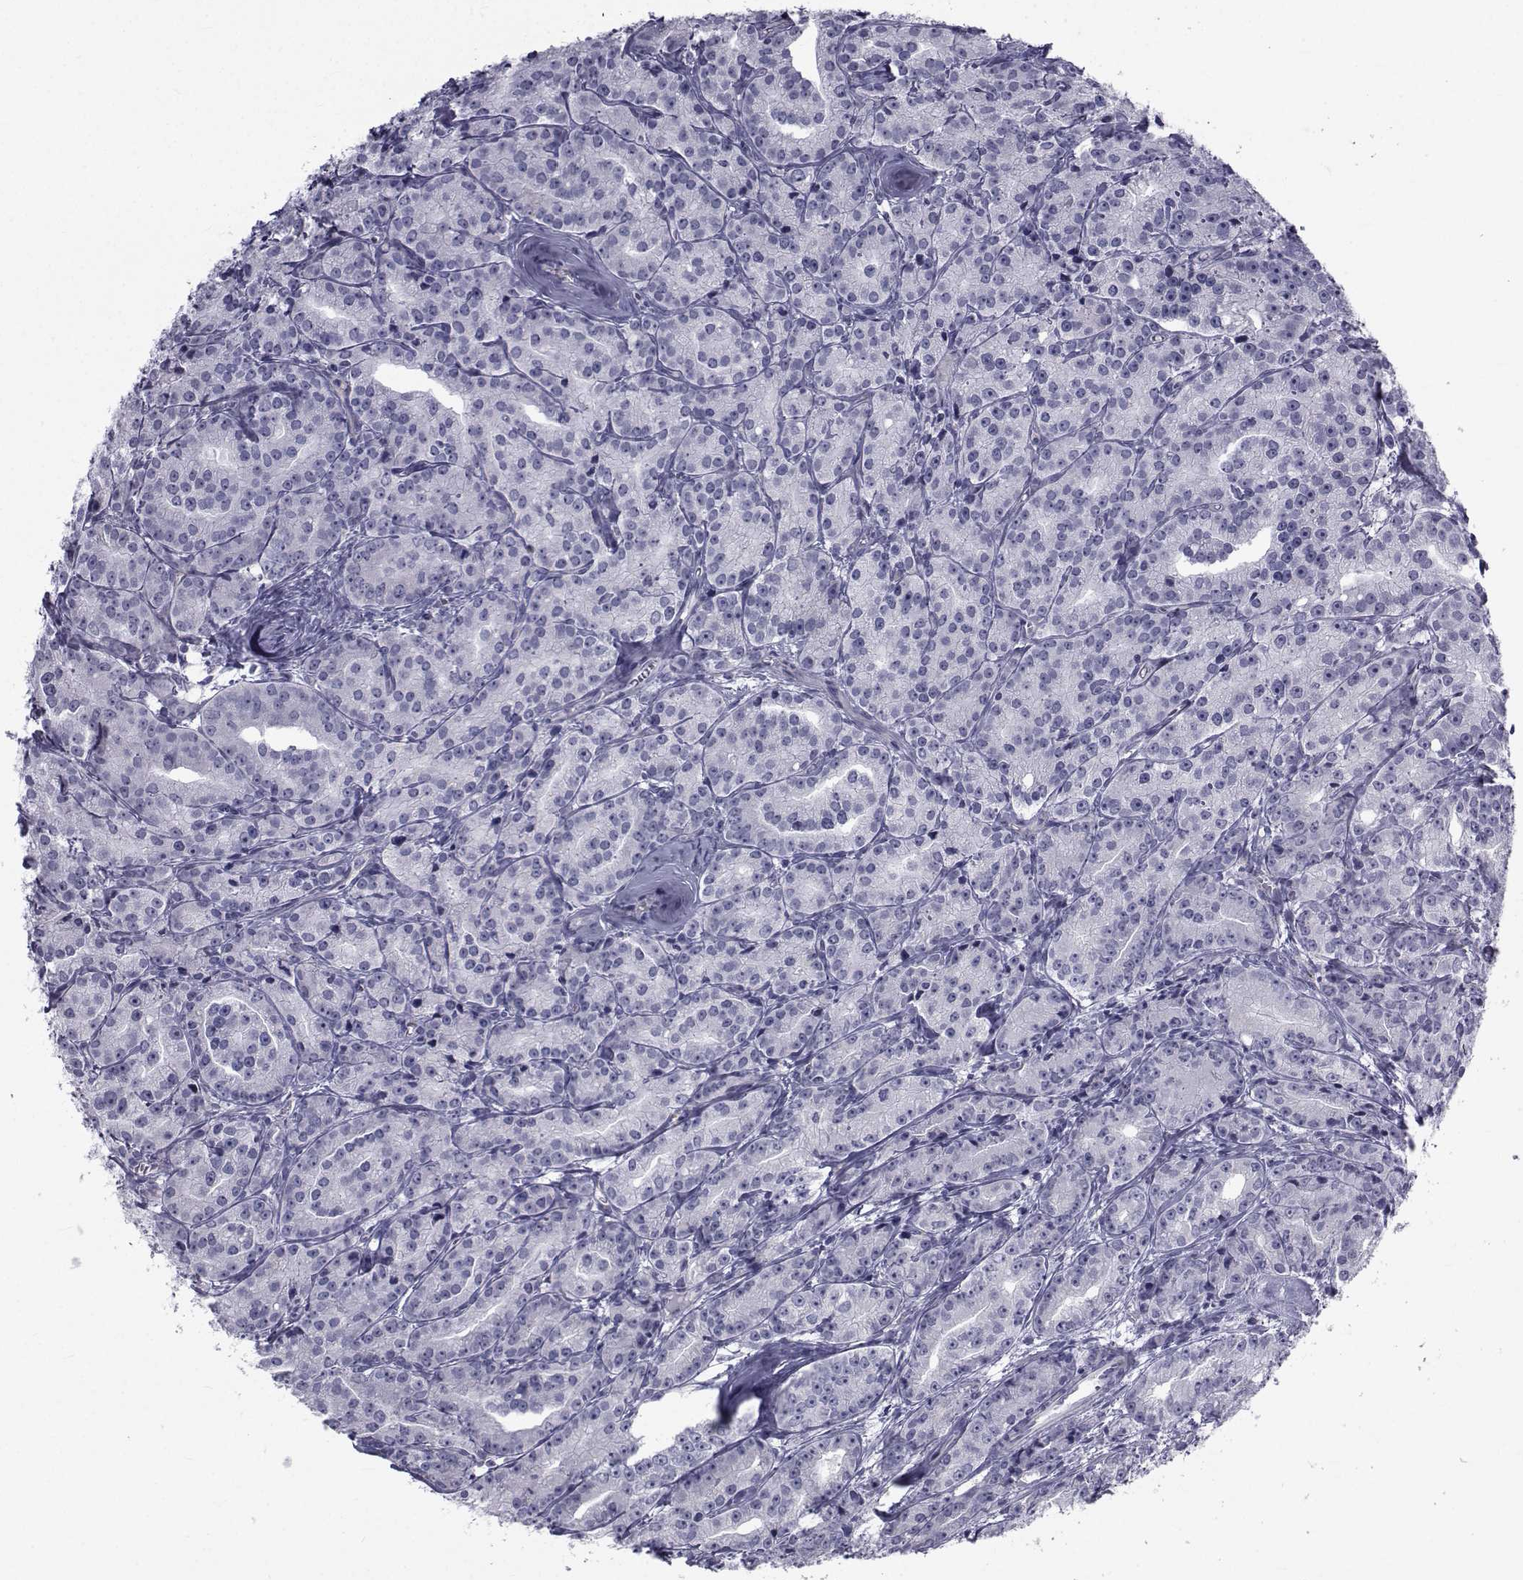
{"staining": {"intensity": "negative", "quantity": "none", "location": "none"}, "tissue": "prostate cancer", "cell_type": "Tumor cells", "image_type": "cancer", "snomed": [{"axis": "morphology", "description": "Adenocarcinoma, Medium grade"}, {"axis": "topography", "description": "Prostate"}], "caption": "IHC image of neoplastic tissue: prostate medium-grade adenocarcinoma stained with DAB (3,3'-diaminobenzidine) displays no significant protein staining in tumor cells.", "gene": "FDXR", "patient": {"sex": "male", "age": 74}}